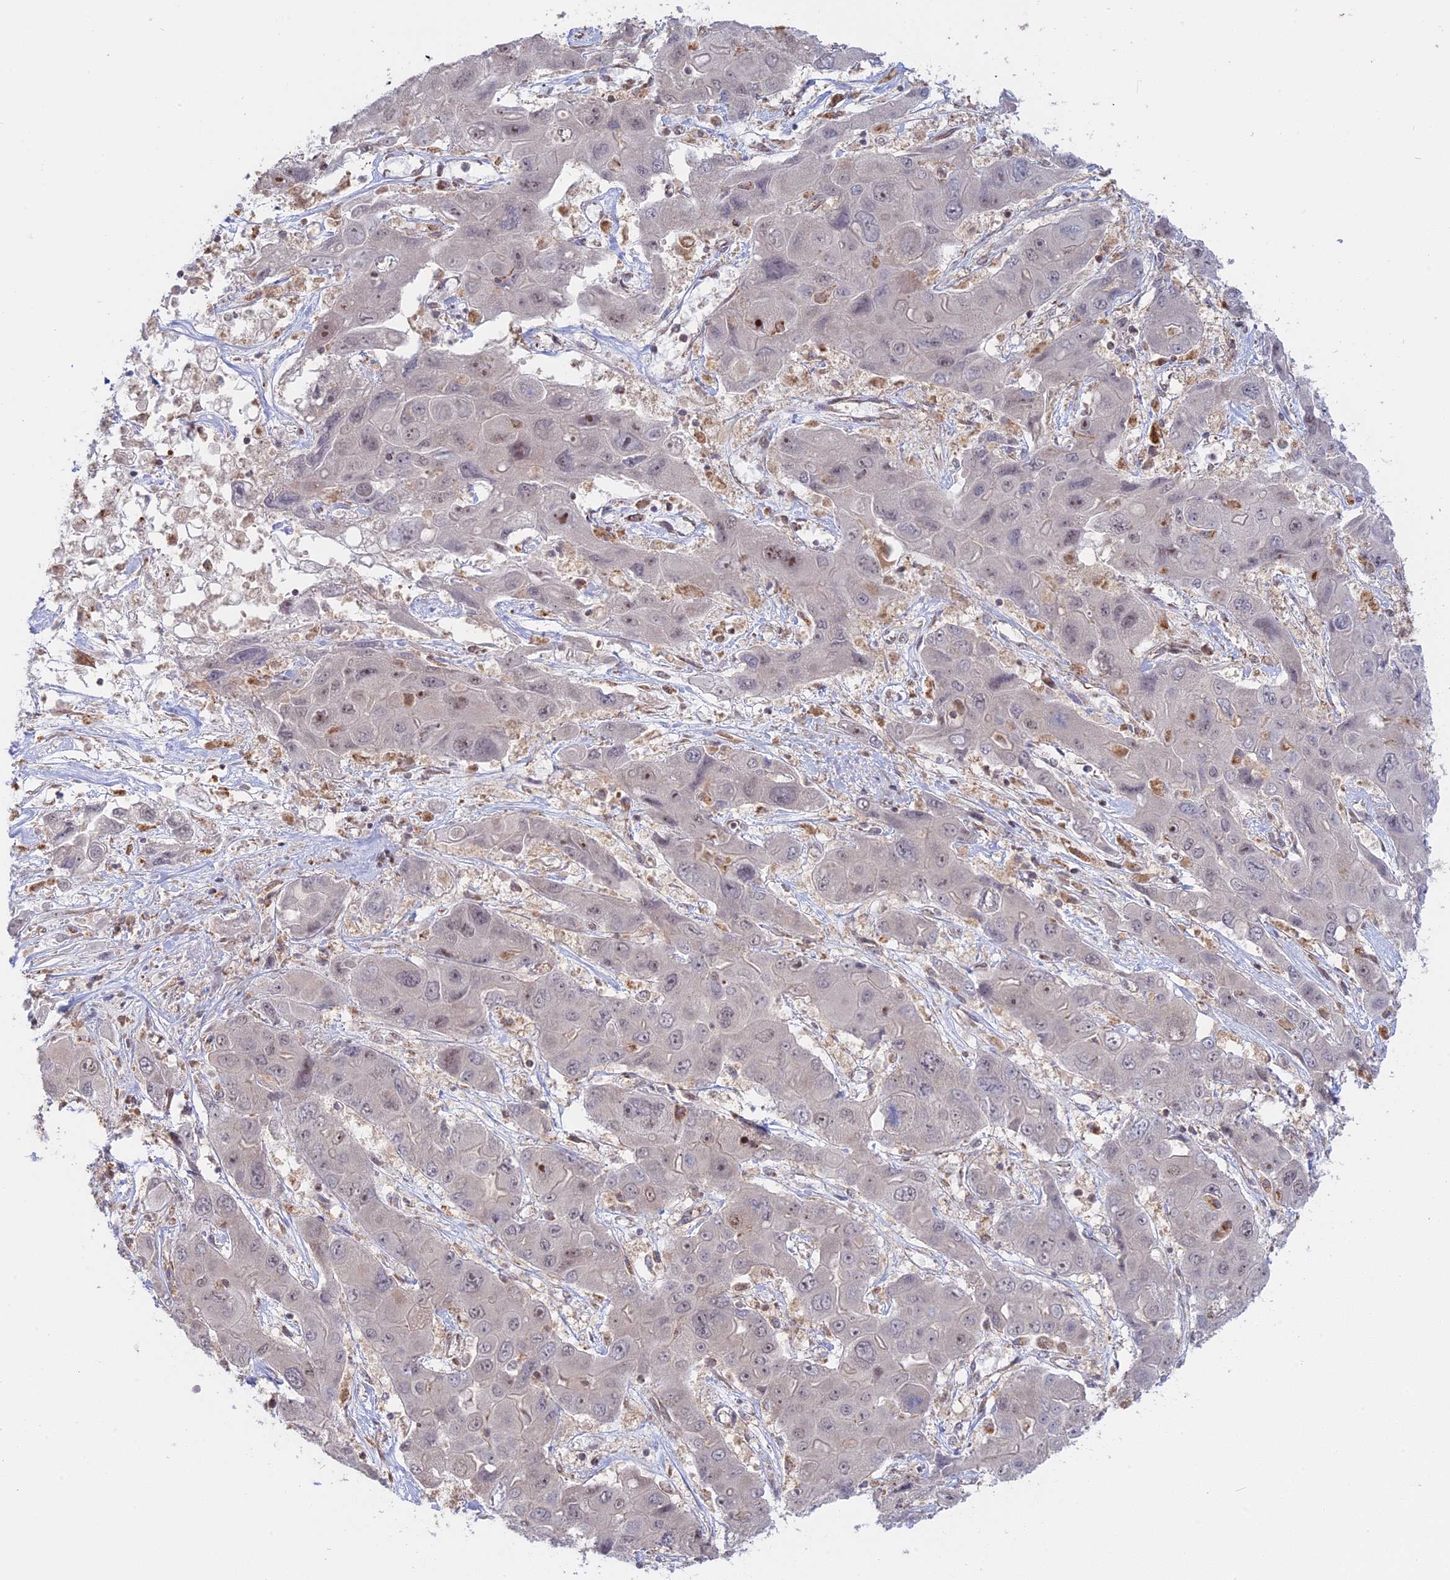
{"staining": {"intensity": "negative", "quantity": "none", "location": "none"}, "tissue": "liver cancer", "cell_type": "Tumor cells", "image_type": "cancer", "snomed": [{"axis": "morphology", "description": "Cholangiocarcinoma"}, {"axis": "topography", "description": "Liver"}], "caption": "This is a image of IHC staining of liver cancer, which shows no expression in tumor cells.", "gene": "GSKIP", "patient": {"sex": "male", "age": 67}}